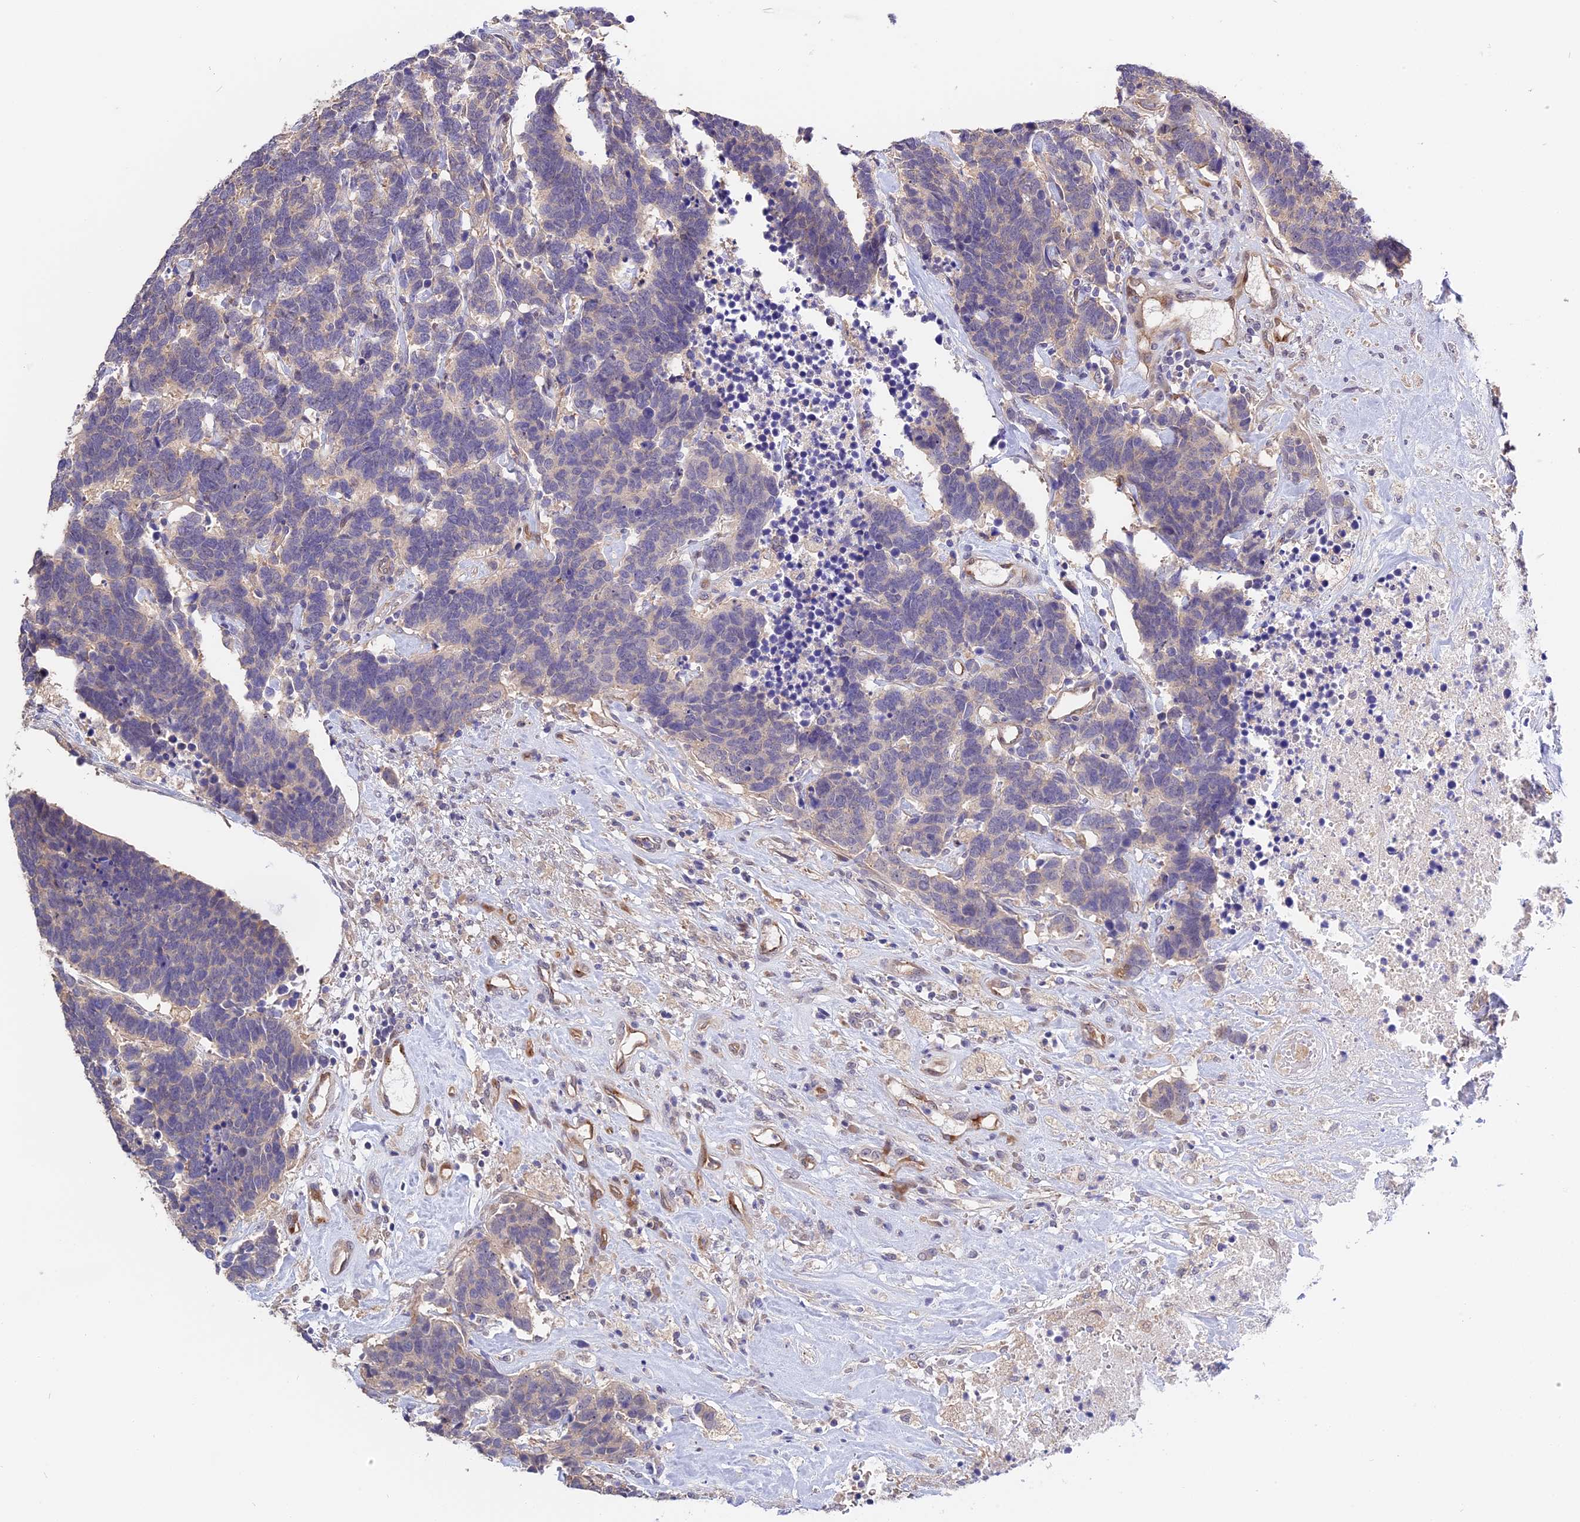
{"staining": {"intensity": "negative", "quantity": "none", "location": "none"}, "tissue": "carcinoid", "cell_type": "Tumor cells", "image_type": "cancer", "snomed": [{"axis": "morphology", "description": "Carcinoma, NOS"}, {"axis": "morphology", "description": "Carcinoid, malignant, NOS"}, {"axis": "topography", "description": "Urinary bladder"}], "caption": "Immunohistochemistry (IHC) of carcinoma displays no staining in tumor cells. The staining is performed using DAB brown chromogen with nuclei counter-stained in using hematoxylin.", "gene": "MFSD2A", "patient": {"sex": "male", "age": 57}}